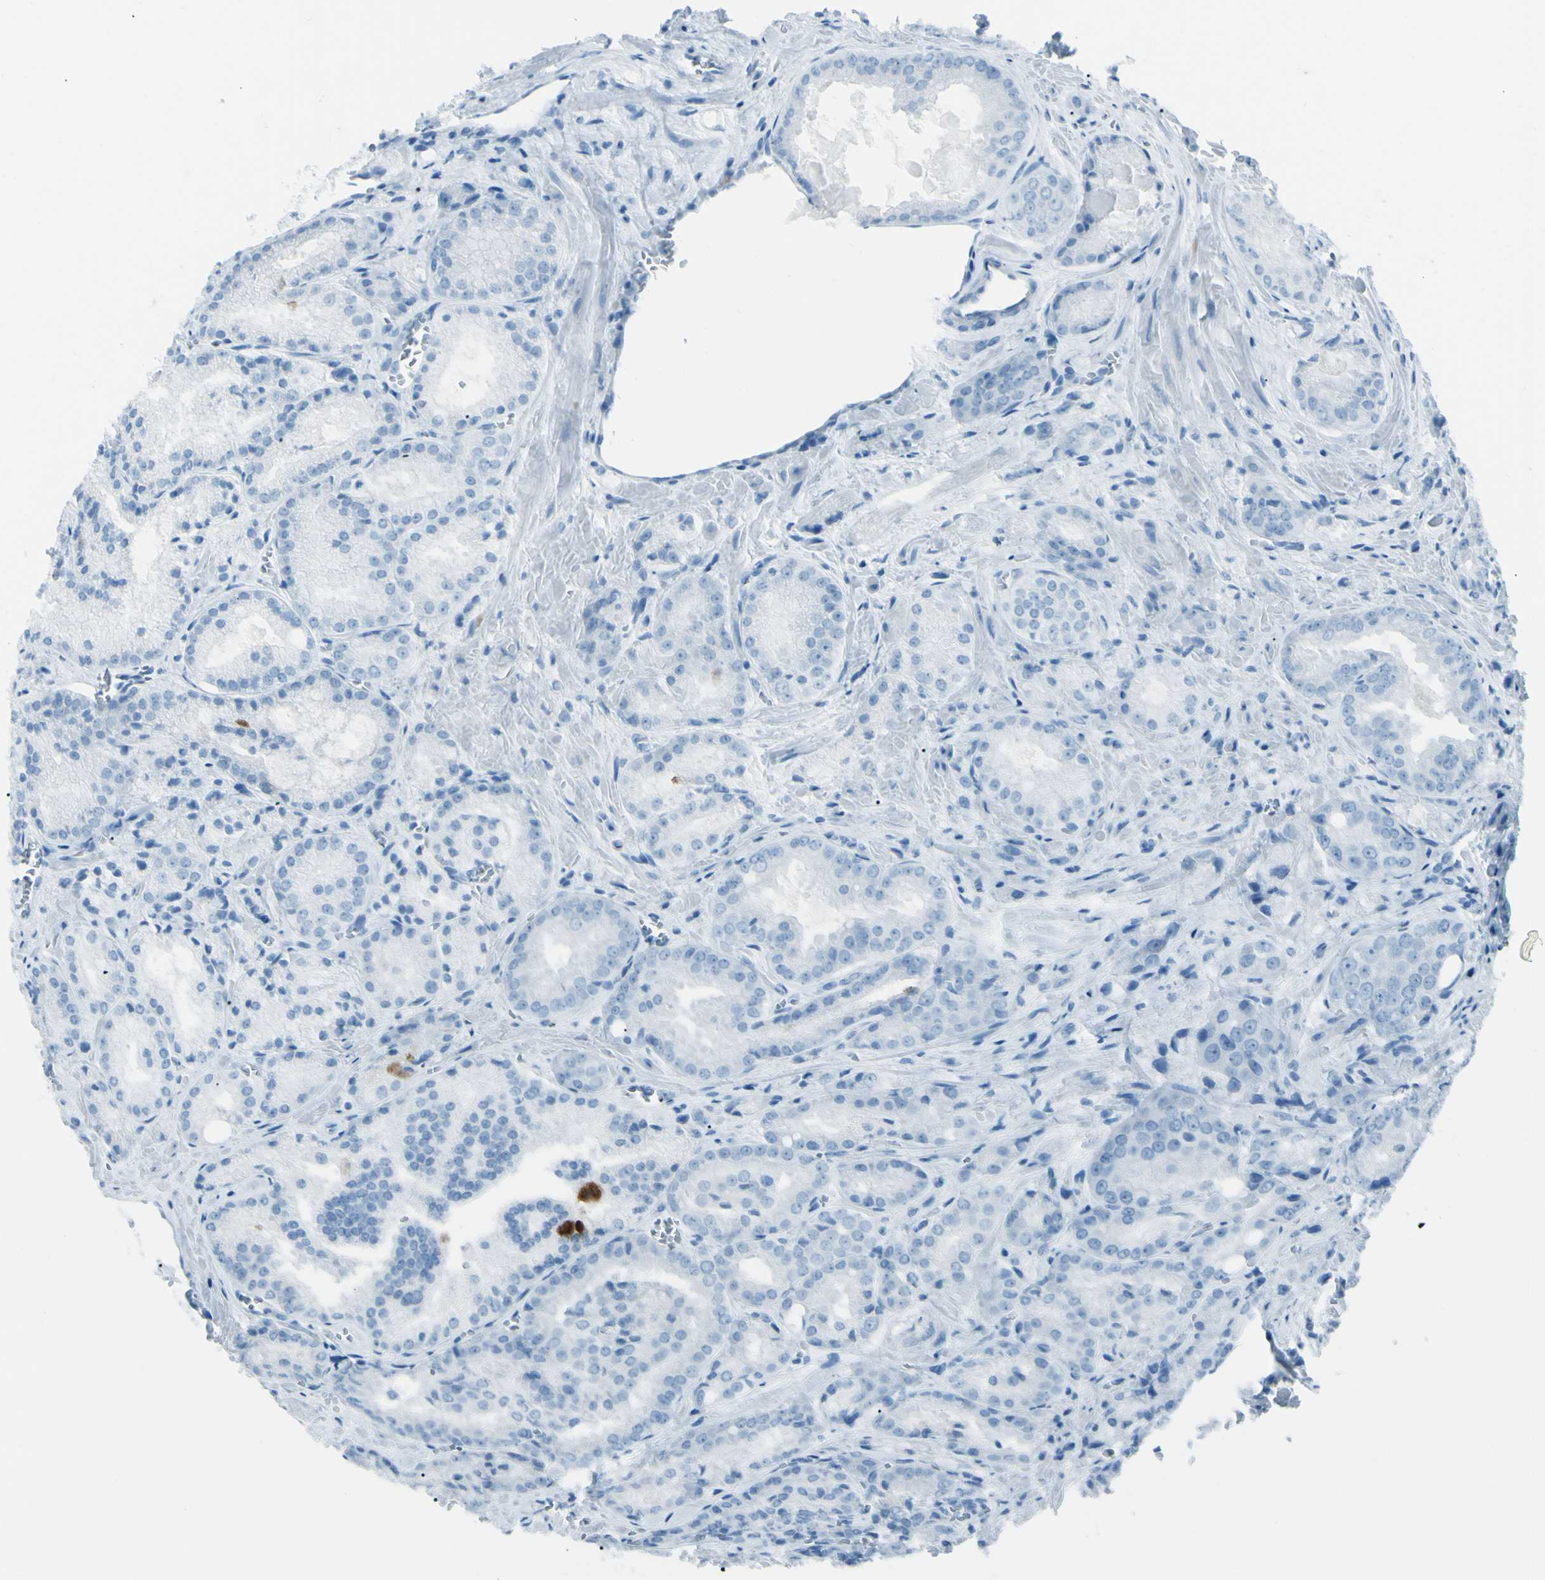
{"staining": {"intensity": "negative", "quantity": "none", "location": "none"}, "tissue": "prostate cancer", "cell_type": "Tumor cells", "image_type": "cancer", "snomed": [{"axis": "morphology", "description": "Adenocarcinoma, Low grade"}, {"axis": "topography", "description": "Prostate"}], "caption": "Tumor cells are negative for brown protein staining in prostate cancer (adenocarcinoma (low-grade)). (Brightfield microscopy of DAB immunohistochemistry at high magnification).", "gene": "TFPI2", "patient": {"sex": "male", "age": 64}}